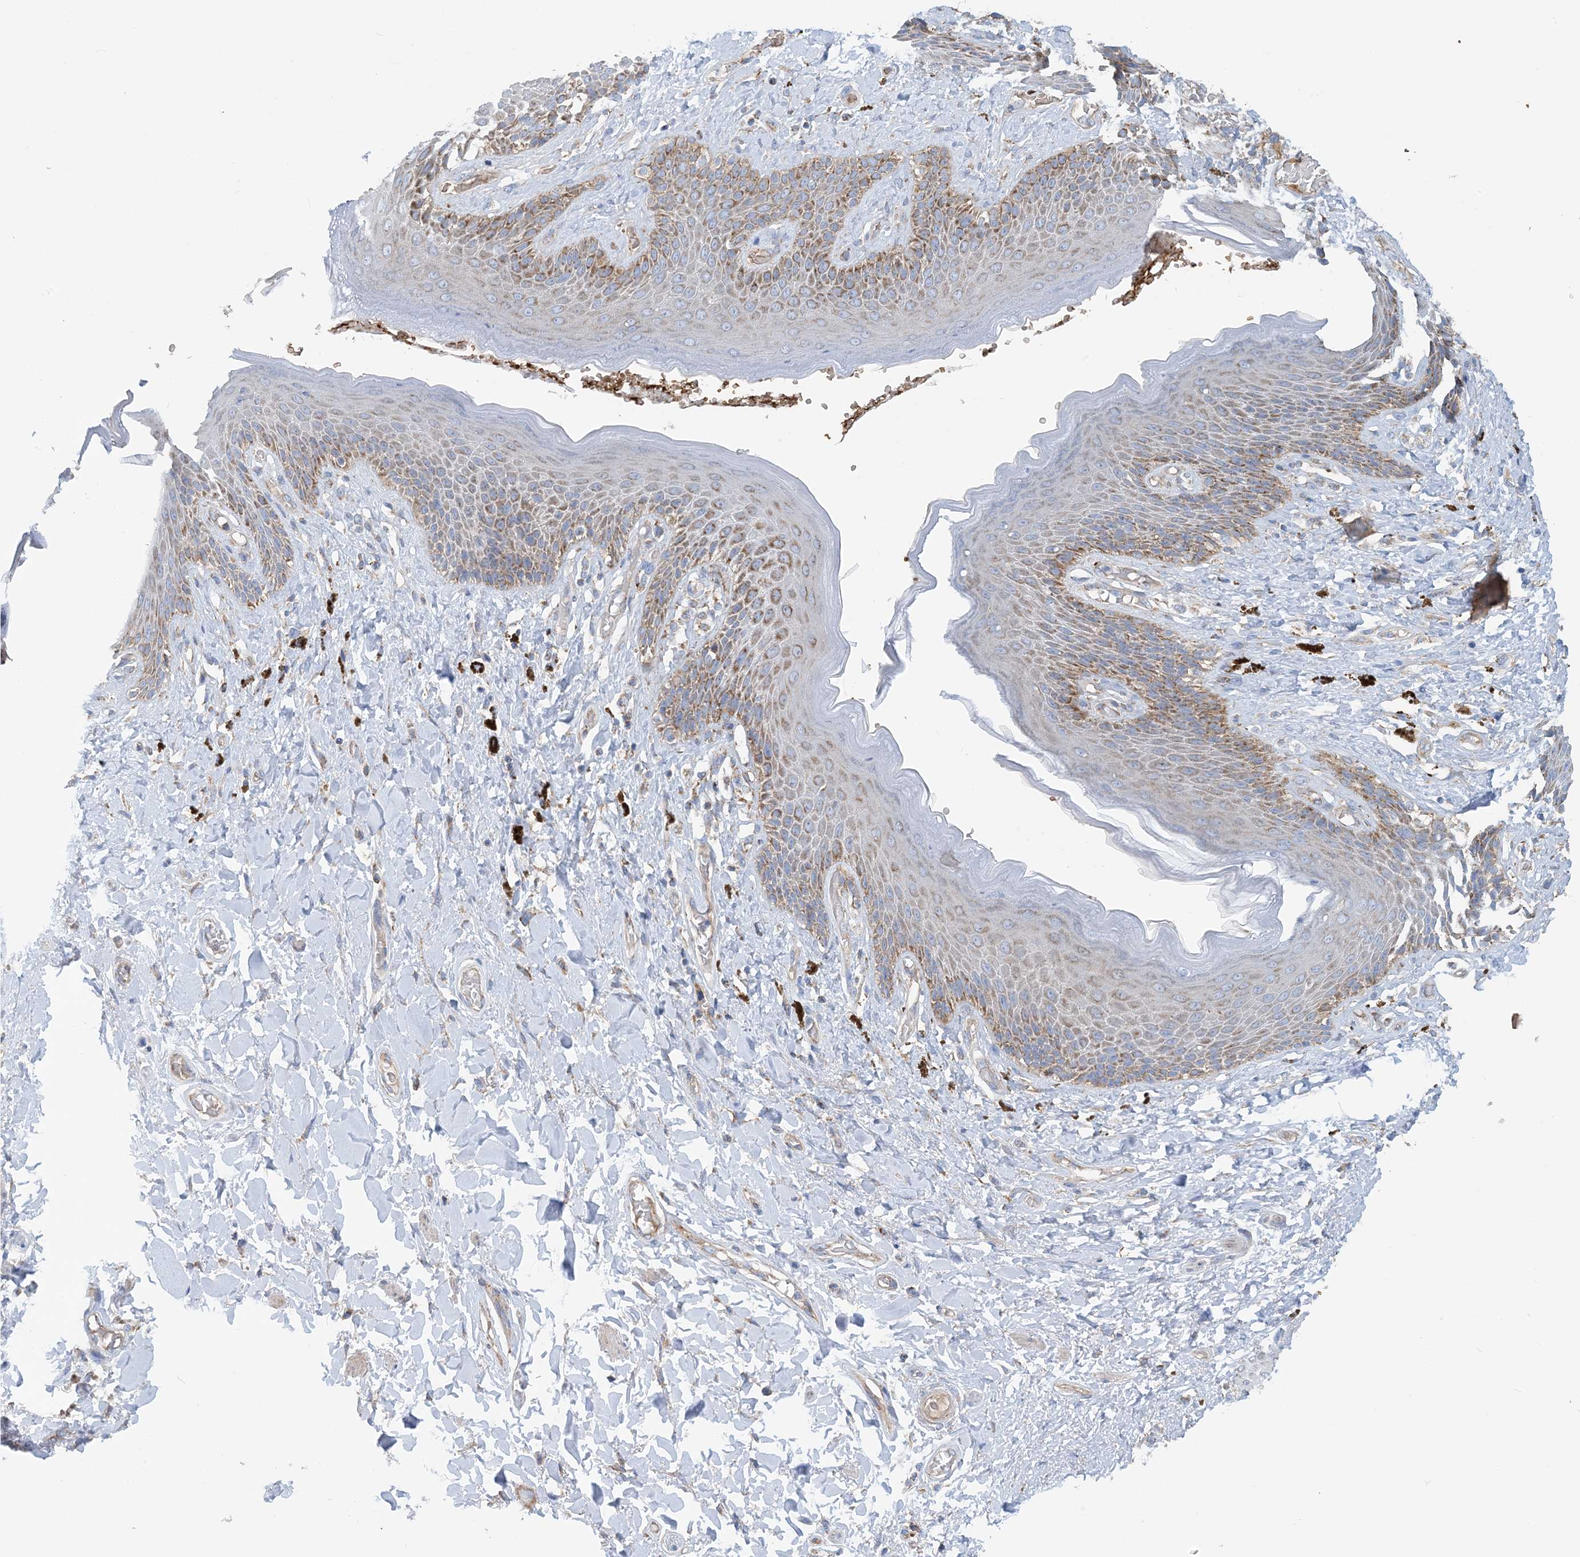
{"staining": {"intensity": "moderate", "quantity": "25%-75%", "location": "cytoplasmic/membranous"}, "tissue": "skin", "cell_type": "Epidermal cells", "image_type": "normal", "snomed": [{"axis": "morphology", "description": "Normal tissue, NOS"}, {"axis": "topography", "description": "Anal"}], "caption": "An image showing moderate cytoplasmic/membranous positivity in approximately 25%-75% of epidermal cells in unremarkable skin, as visualized by brown immunohistochemical staining.", "gene": "PHOSPHO2", "patient": {"sex": "female", "age": 78}}